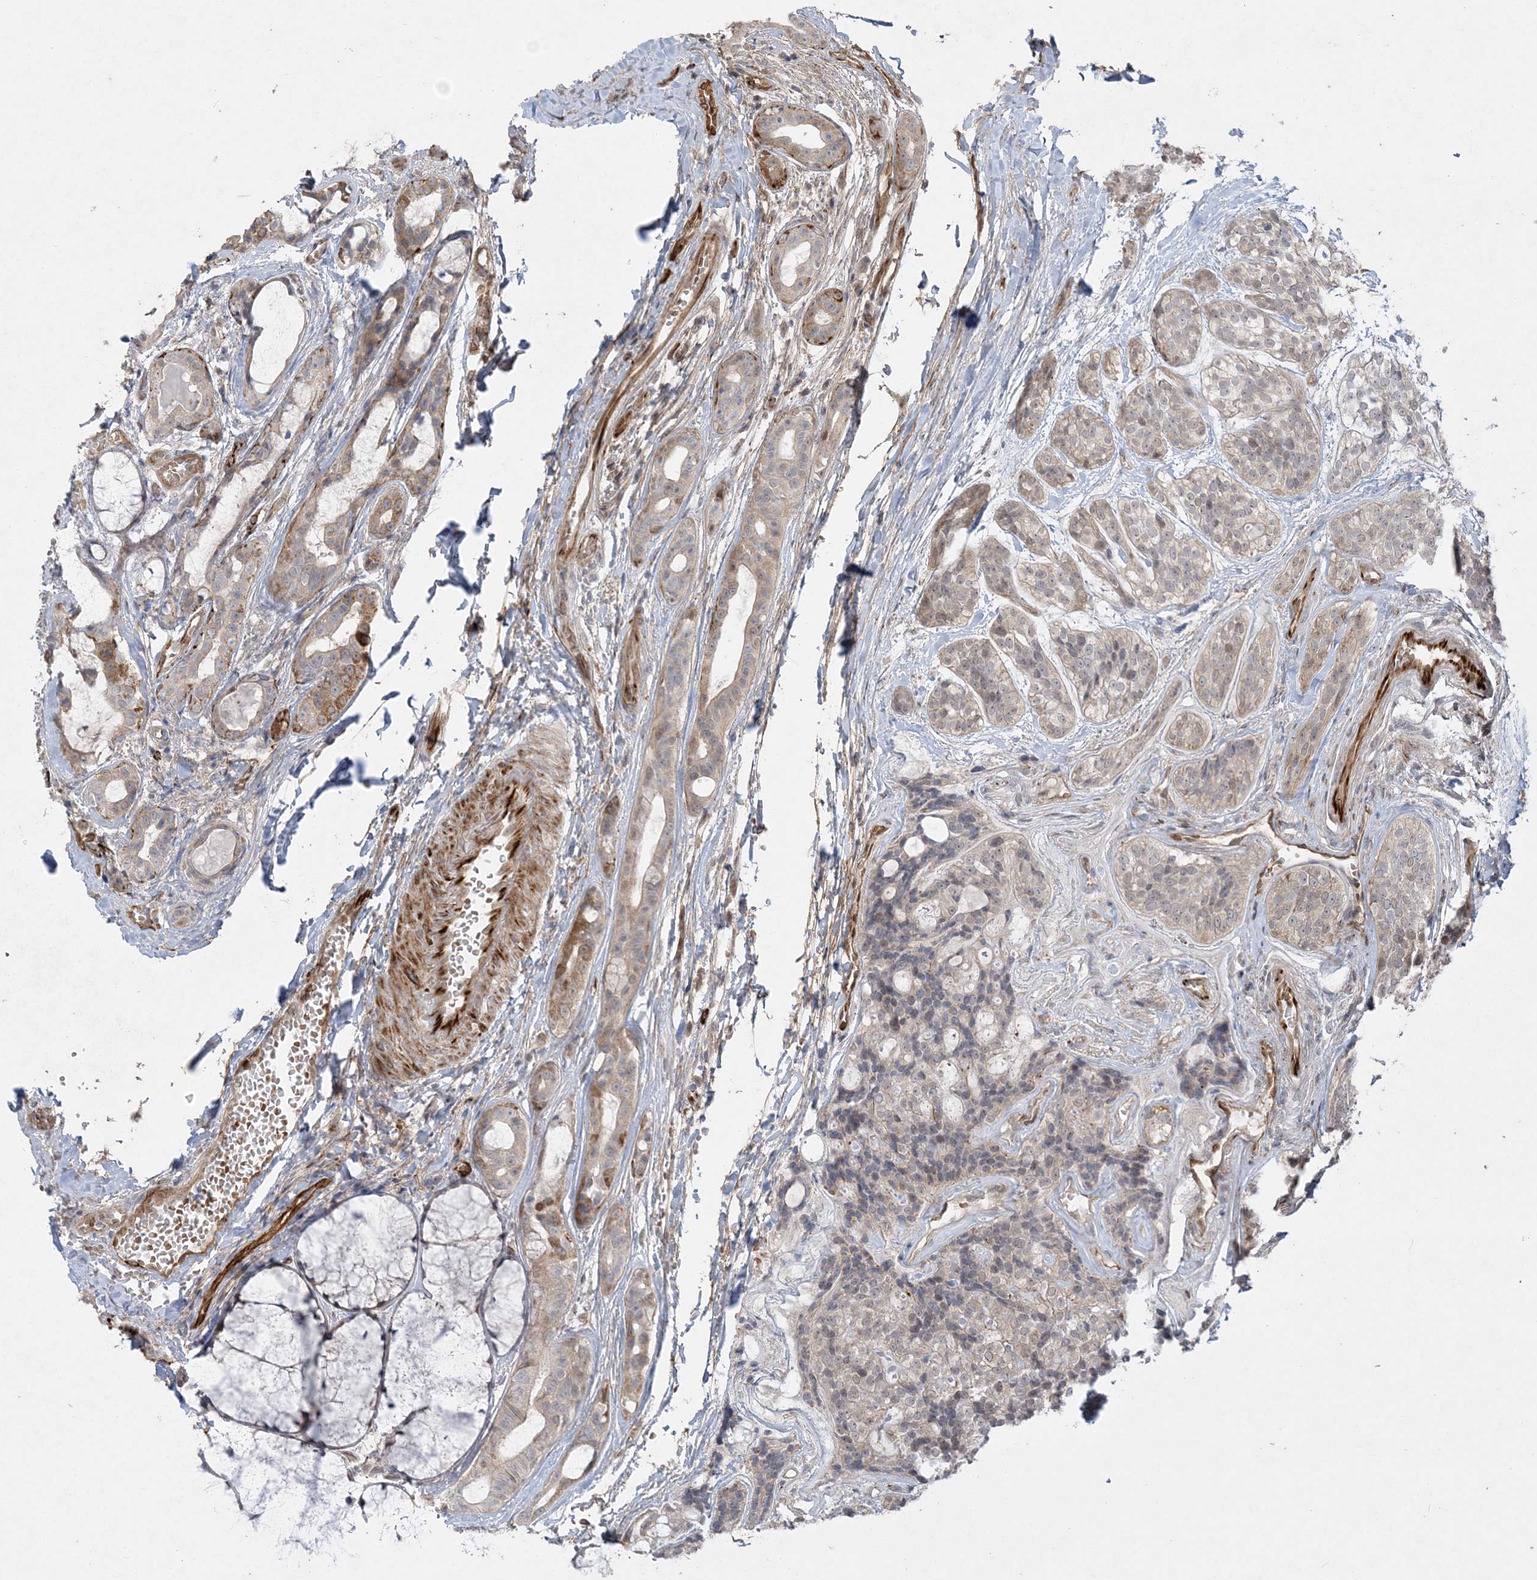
{"staining": {"intensity": "weak", "quantity": "25%-75%", "location": "cytoplasmic/membranous,nuclear"}, "tissue": "head and neck cancer", "cell_type": "Tumor cells", "image_type": "cancer", "snomed": [{"axis": "morphology", "description": "Adenocarcinoma, NOS"}, {"axis": "topography", "description": "Head-Neck"}], "caption": "This is an image of immunohistochemistry staining of head and neck adenocarcinoma, which shows weak positivity in the cytoplasmic/membranous and nuclear of tumor cells.", "gene": "INPP1", "patient": {"sex": "male", "age": 66}}